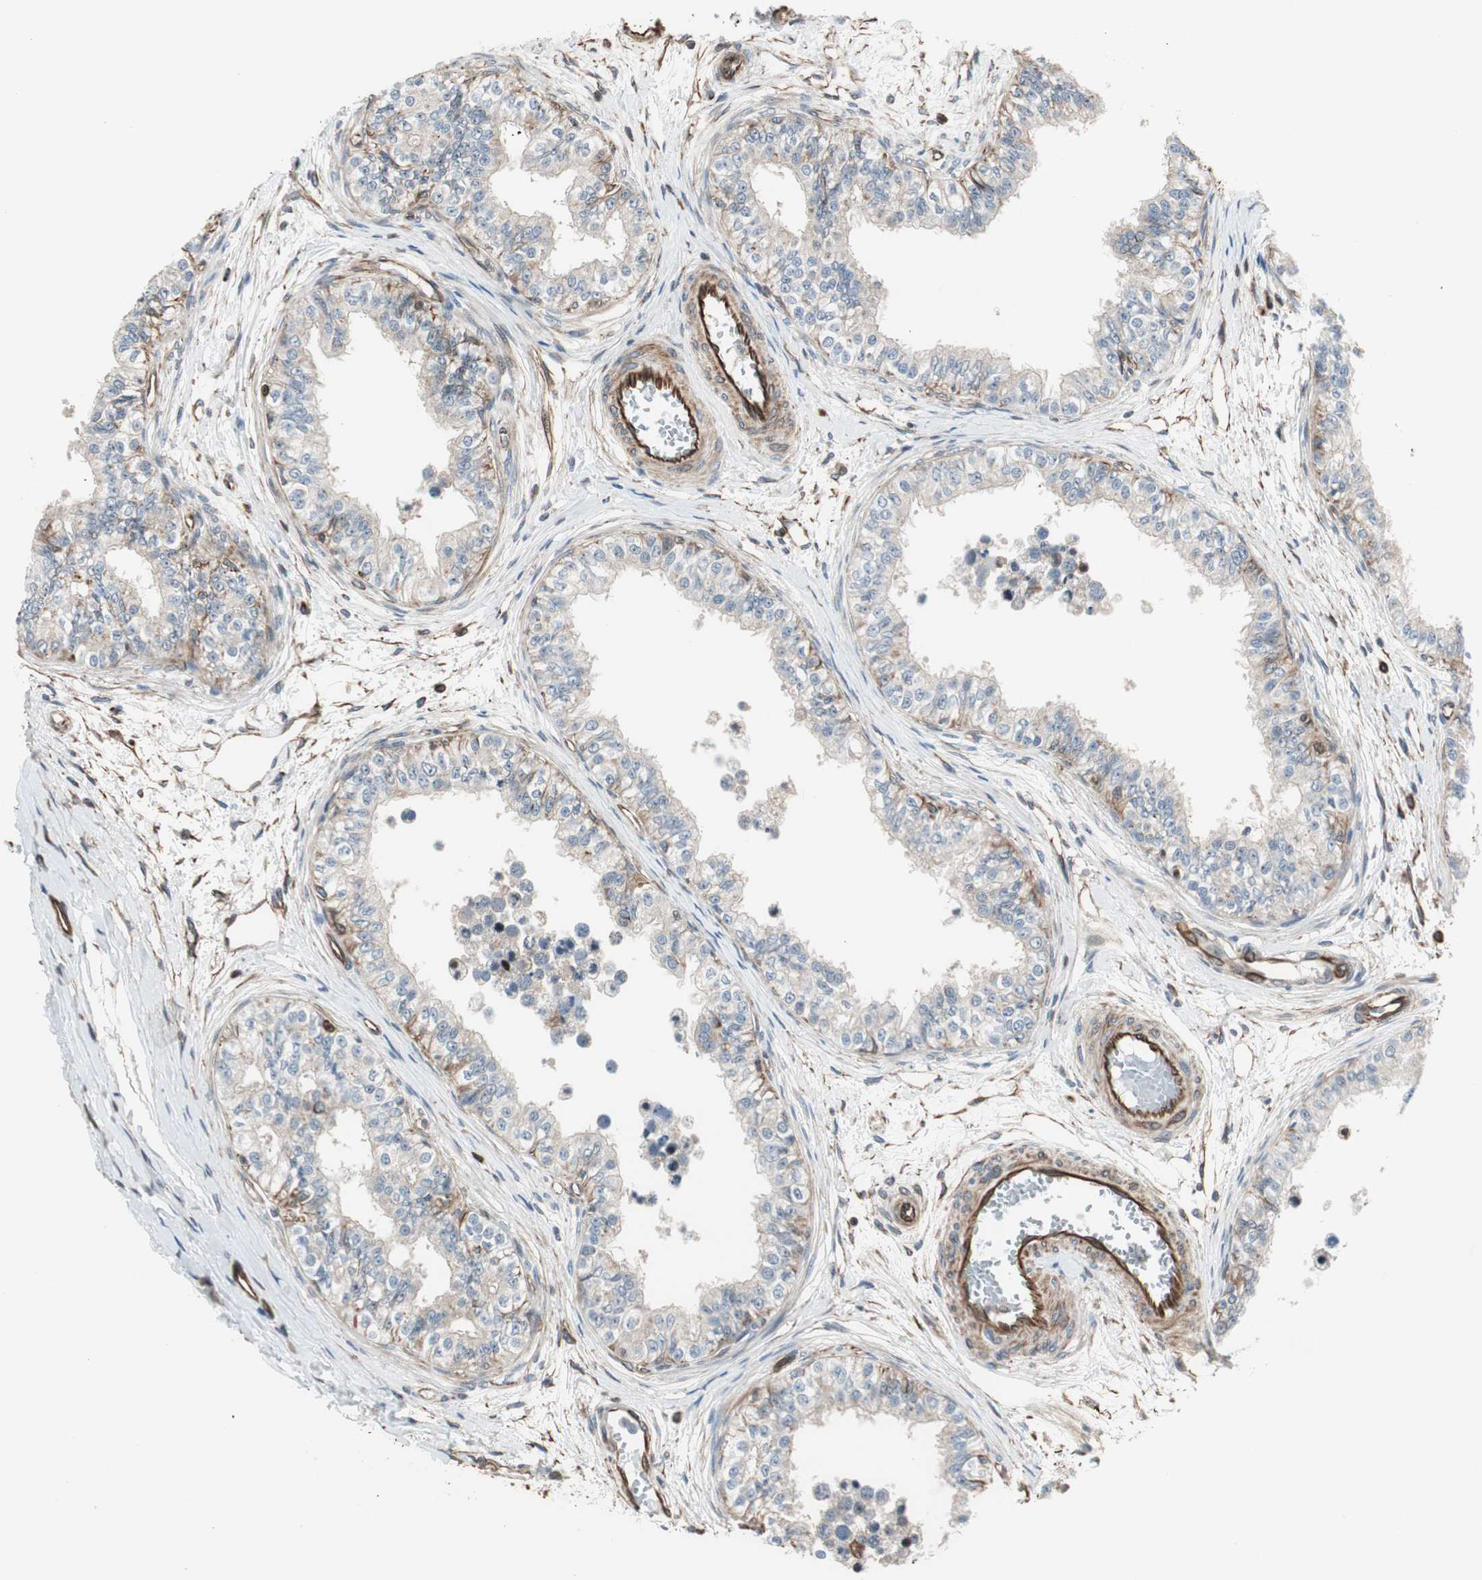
{"staining": {"intensity": "weak", "quantity": "25%-75%", "location": "cytoplasmic/membranous"}, "tissue": "epididymis", "cell_type": "Glandular cells", "image_type": "normal", "snomed": [{"axis": "morphology", "description": "Normal tissue, NOS"}, {"axis": "morphology", "description": "Adenocarcinoma, metastatic, NOS"}, {"axis": "topography", "description": "Testis"}, {"axis": "topography", "description": "Epididymis"}], "caption": "Benign epididymis exhibits weak cytoplasmic/membranous expression in approximately 25%-75% of glandular cells.", "gene": "MAD2L2", "patient": {"sex": "male", "age": 26}}